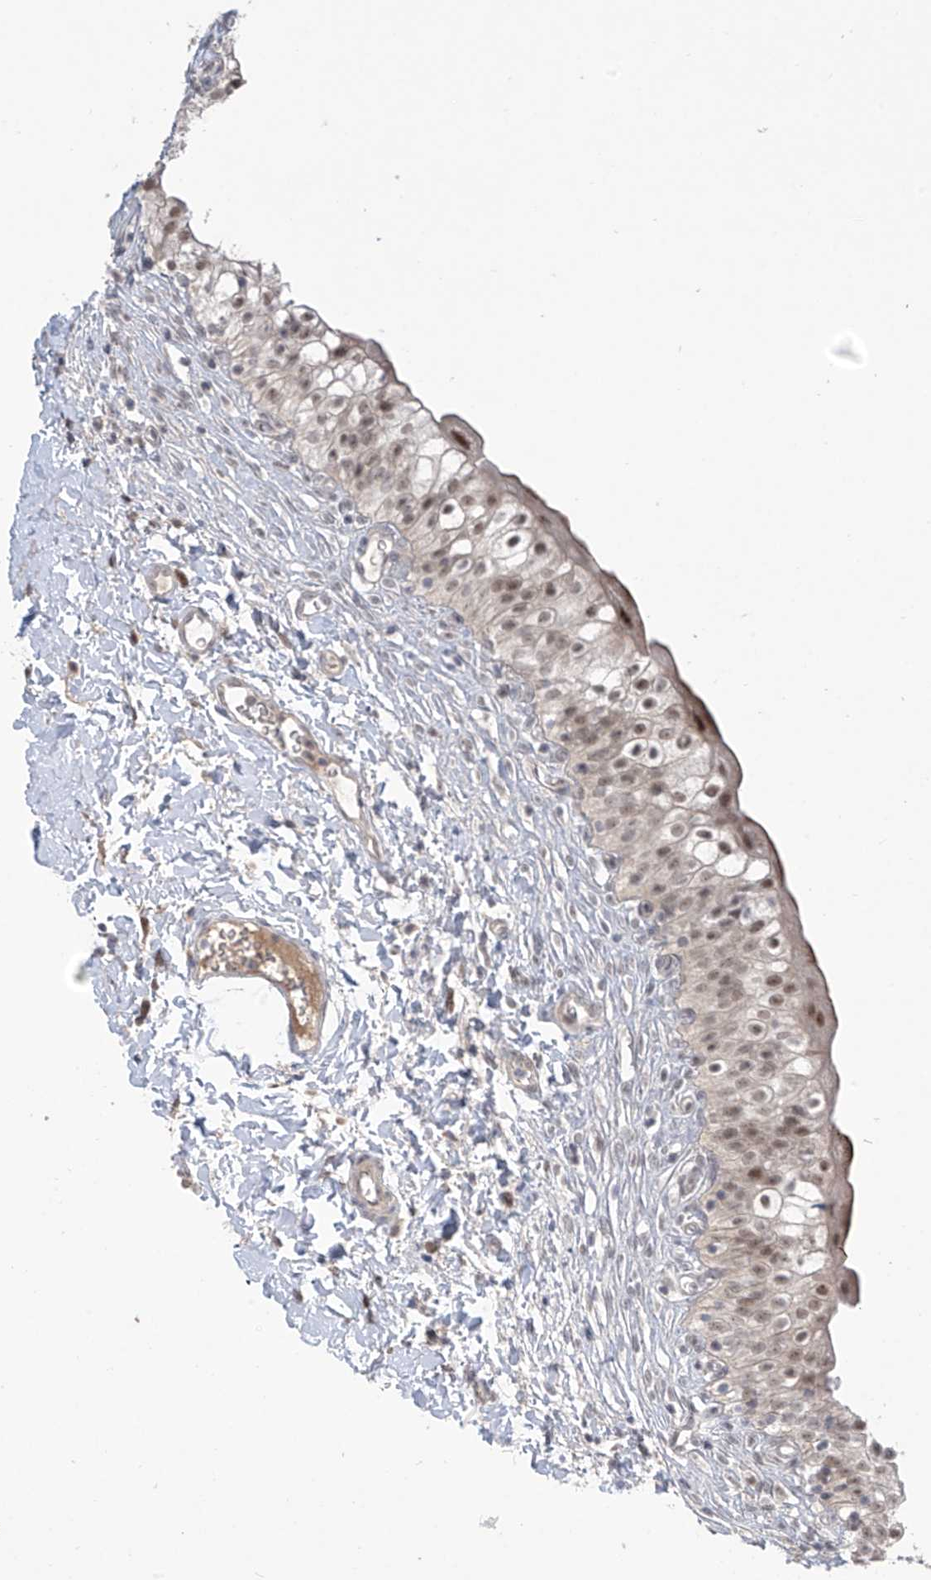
{"staining": {"intensity": "moderate", "quantity": ">75%", "location": "cytoplasmic/membranous,nuclear"}, "tissue": "urinary bladder", "cell_type": "Urothelial cells", "image_type": "normal", "snomed": [{"axis": "morphology", "description": "Normal tissue, NOS"}, {"axis": "topography", "description": "Urinary bladder"}], "caption": "Approximately >75% of urothelial cells in normal human urinary bladder exhibit moderate cytoplasmic/membranous,nuclear protein expression as visualized by brown immunohistochemical staining.", "gene": "OGT", "patient": {"sex": "male", "age": 55}}